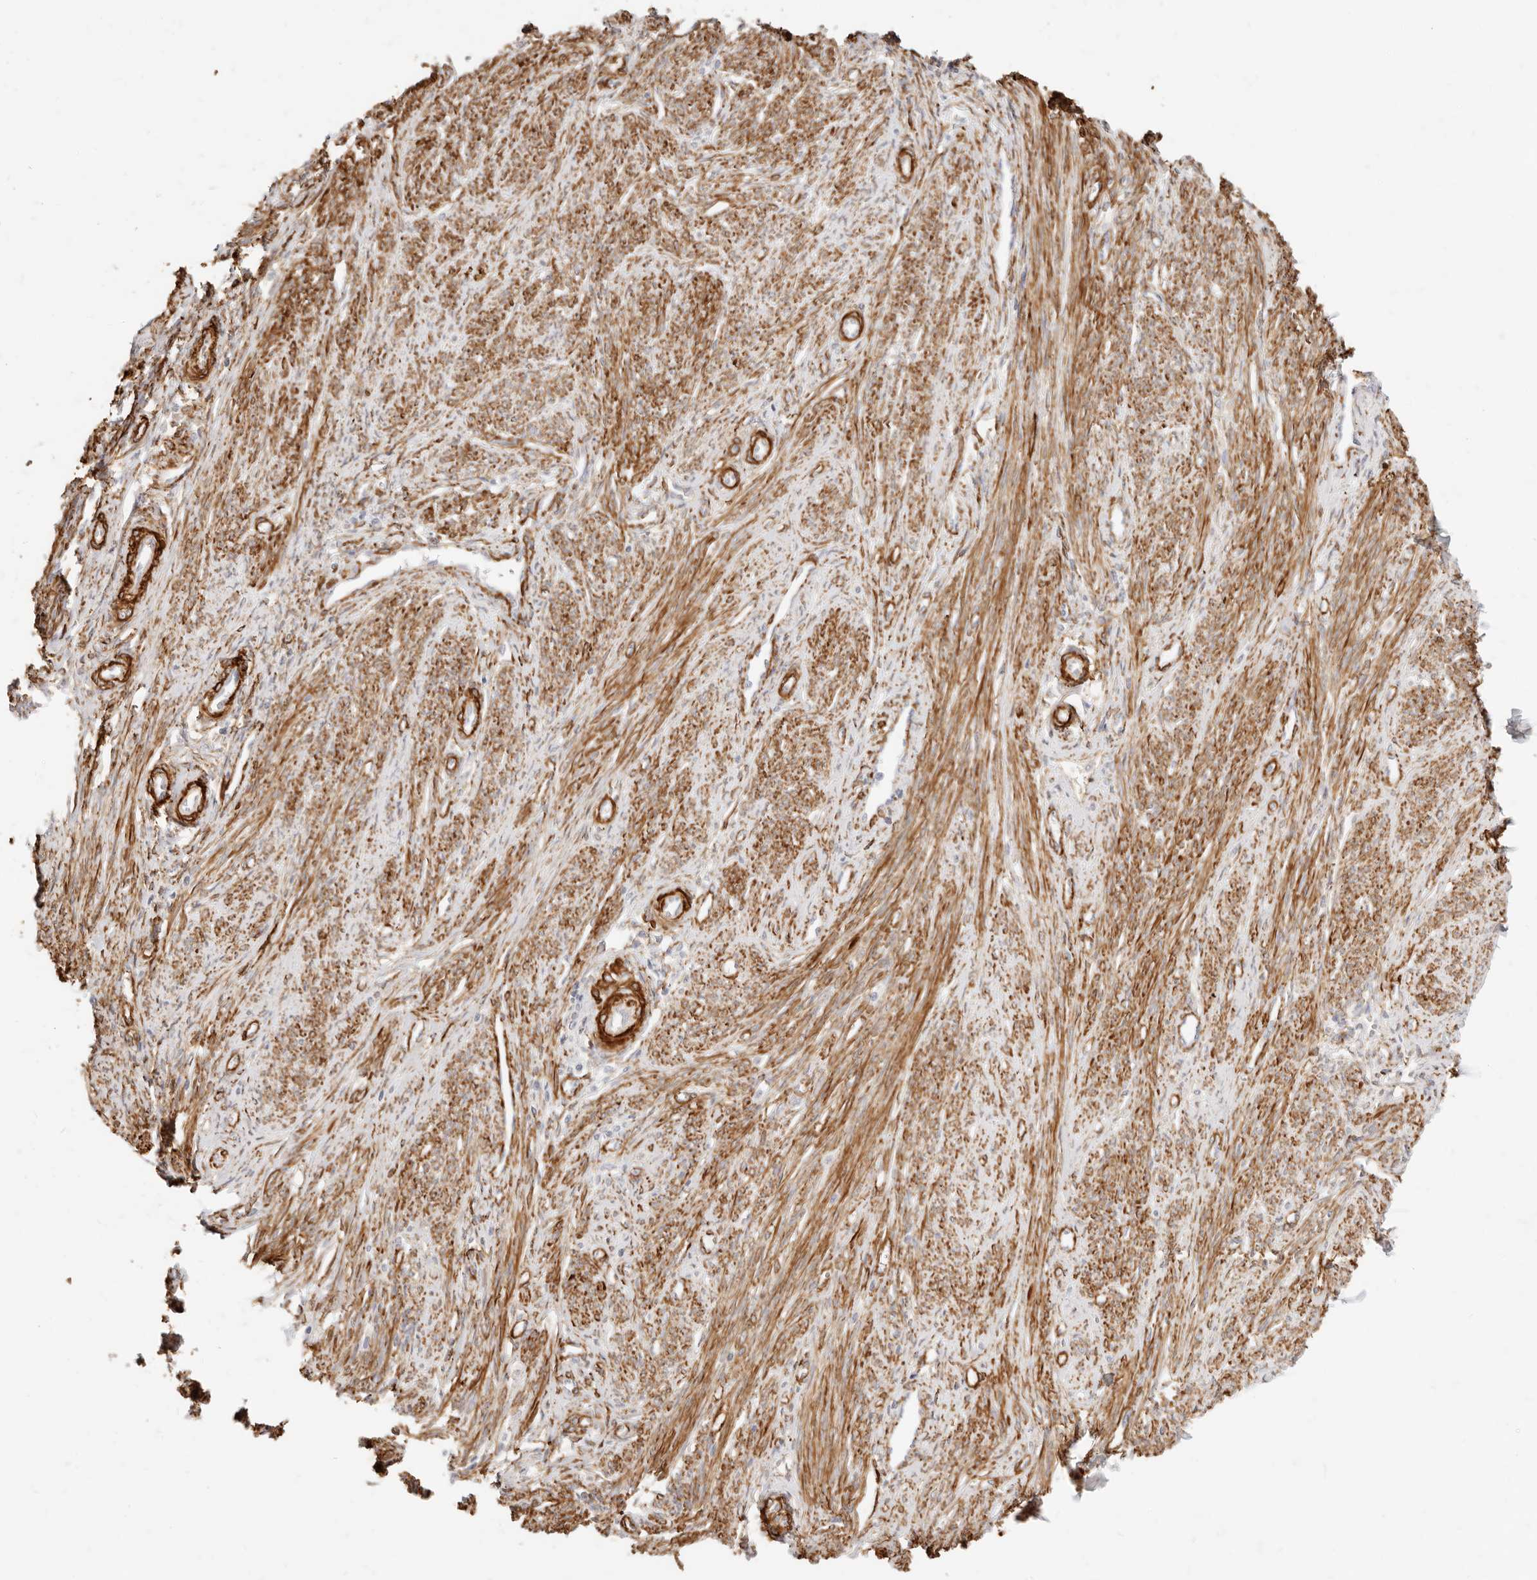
{"staining": {"intensity": "moderate", "quantity": "<25%", "location": "cytoplasmic/membranous"}, "tissue": "endometrium", "cell_type": "Cells in endometrial stroma", "image_type": "normal", "snomed": [{"axis": "morphology", "description": "Normal tissue, NOS"}, {"axis": "topography", "description": "Endometrium"}], "caption": "Immunohistochemistry (IHC) histopathology image of normal endometrium: human endometrium stained using immunohistochemistry (IHC) exhibits low levels of moderate protein expression localized specifically in the cytoplasmic/membranous of cells in endometrial stroma, appearing as a cytoplasmic/membranous brown color.", "gene": "TMTC2", "patient": {"sex": "female", "age": 56}}